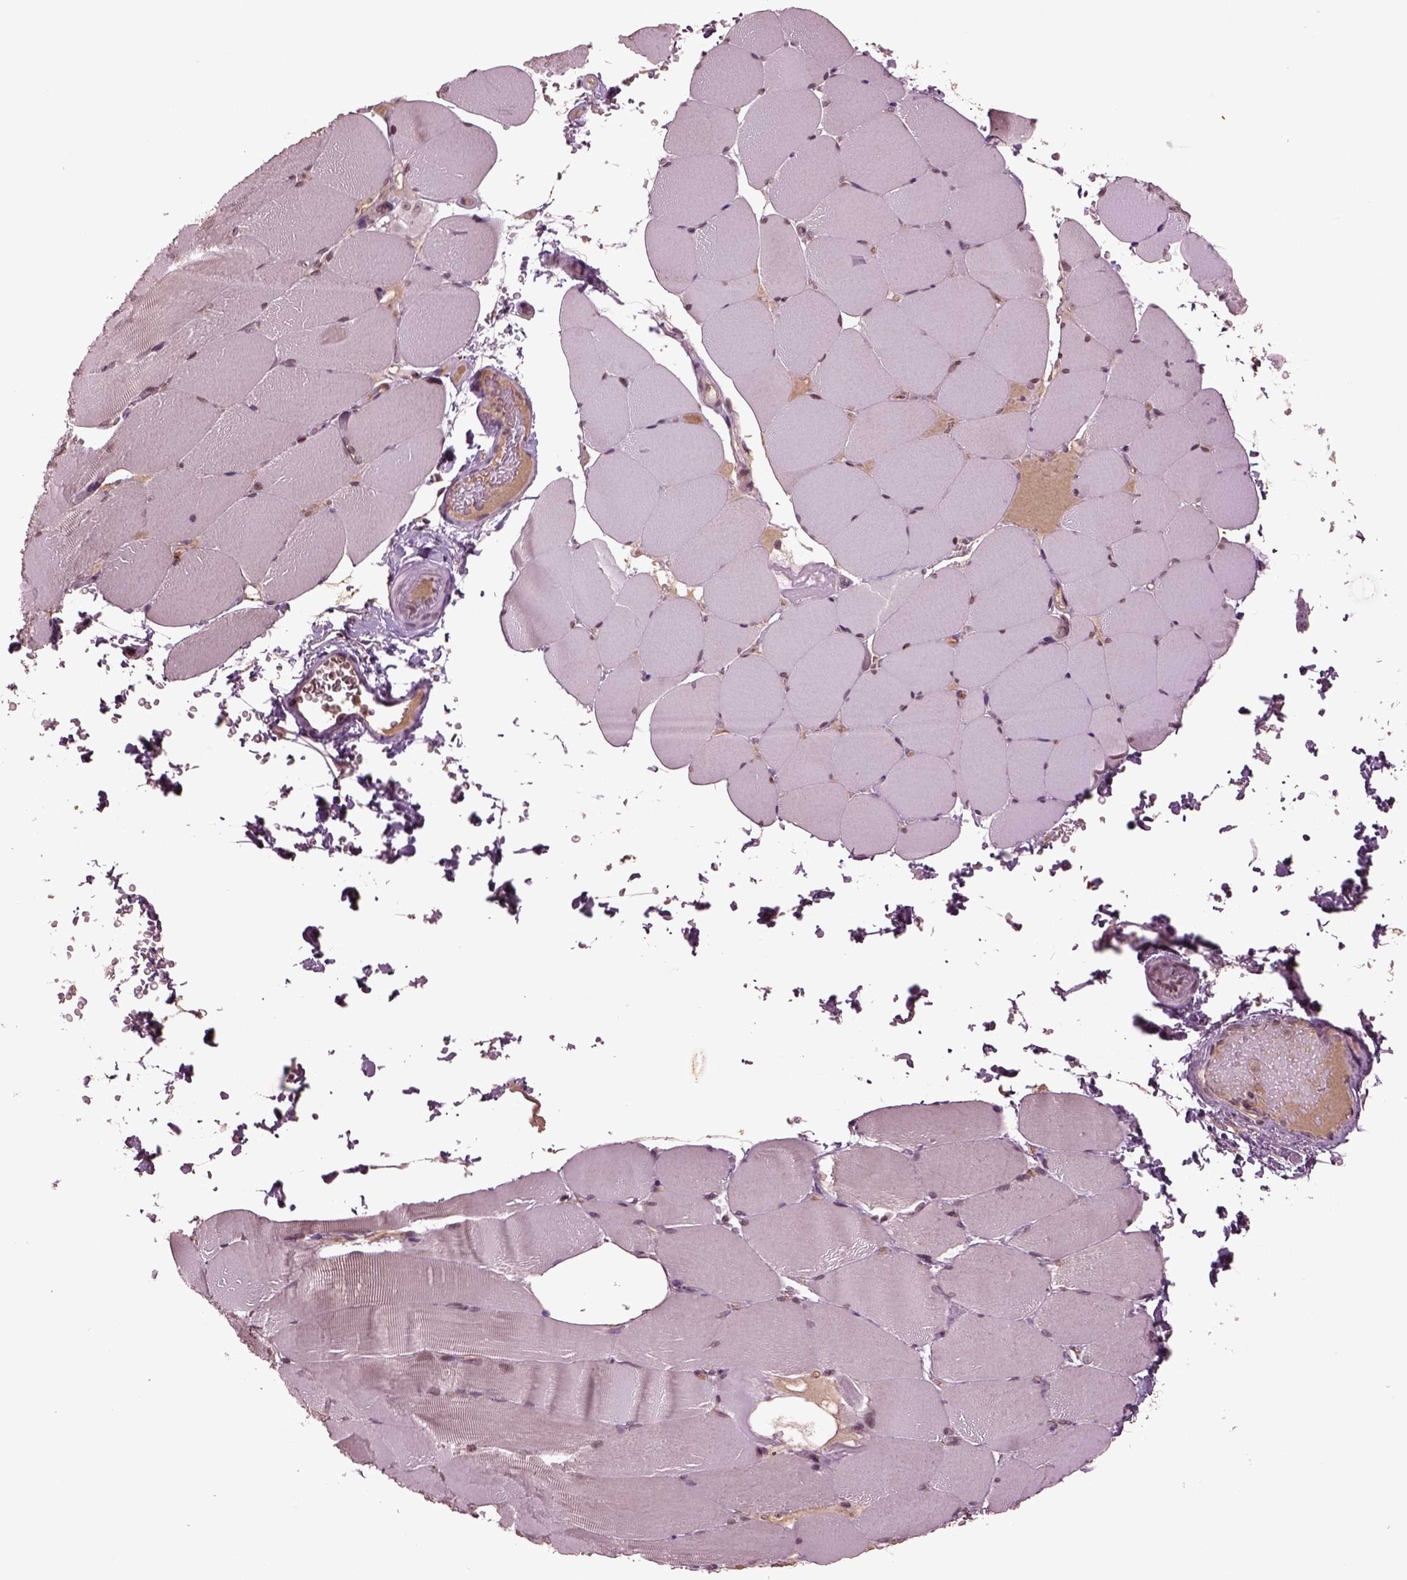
{"staining": {"intensity": "negative", "quantity": "none", "location": "none"}, "tissue": "skeletal muscle", "cell_type": "Myocytes", "image_type": "normal", "snomed": [{"axis": "morphology", "description": "Normal tissue, NOS"}, {"axis": "topography", "description": "Skeletal muscle"}], "caption": "Immunohistochemistry (IHC) micrograph of unremarkable skeletal muscle stained for a protein (brown), which reveals no expression in myocytes.", "gene": "PTX4", "patient": {"sex": "female", "age": 37}}